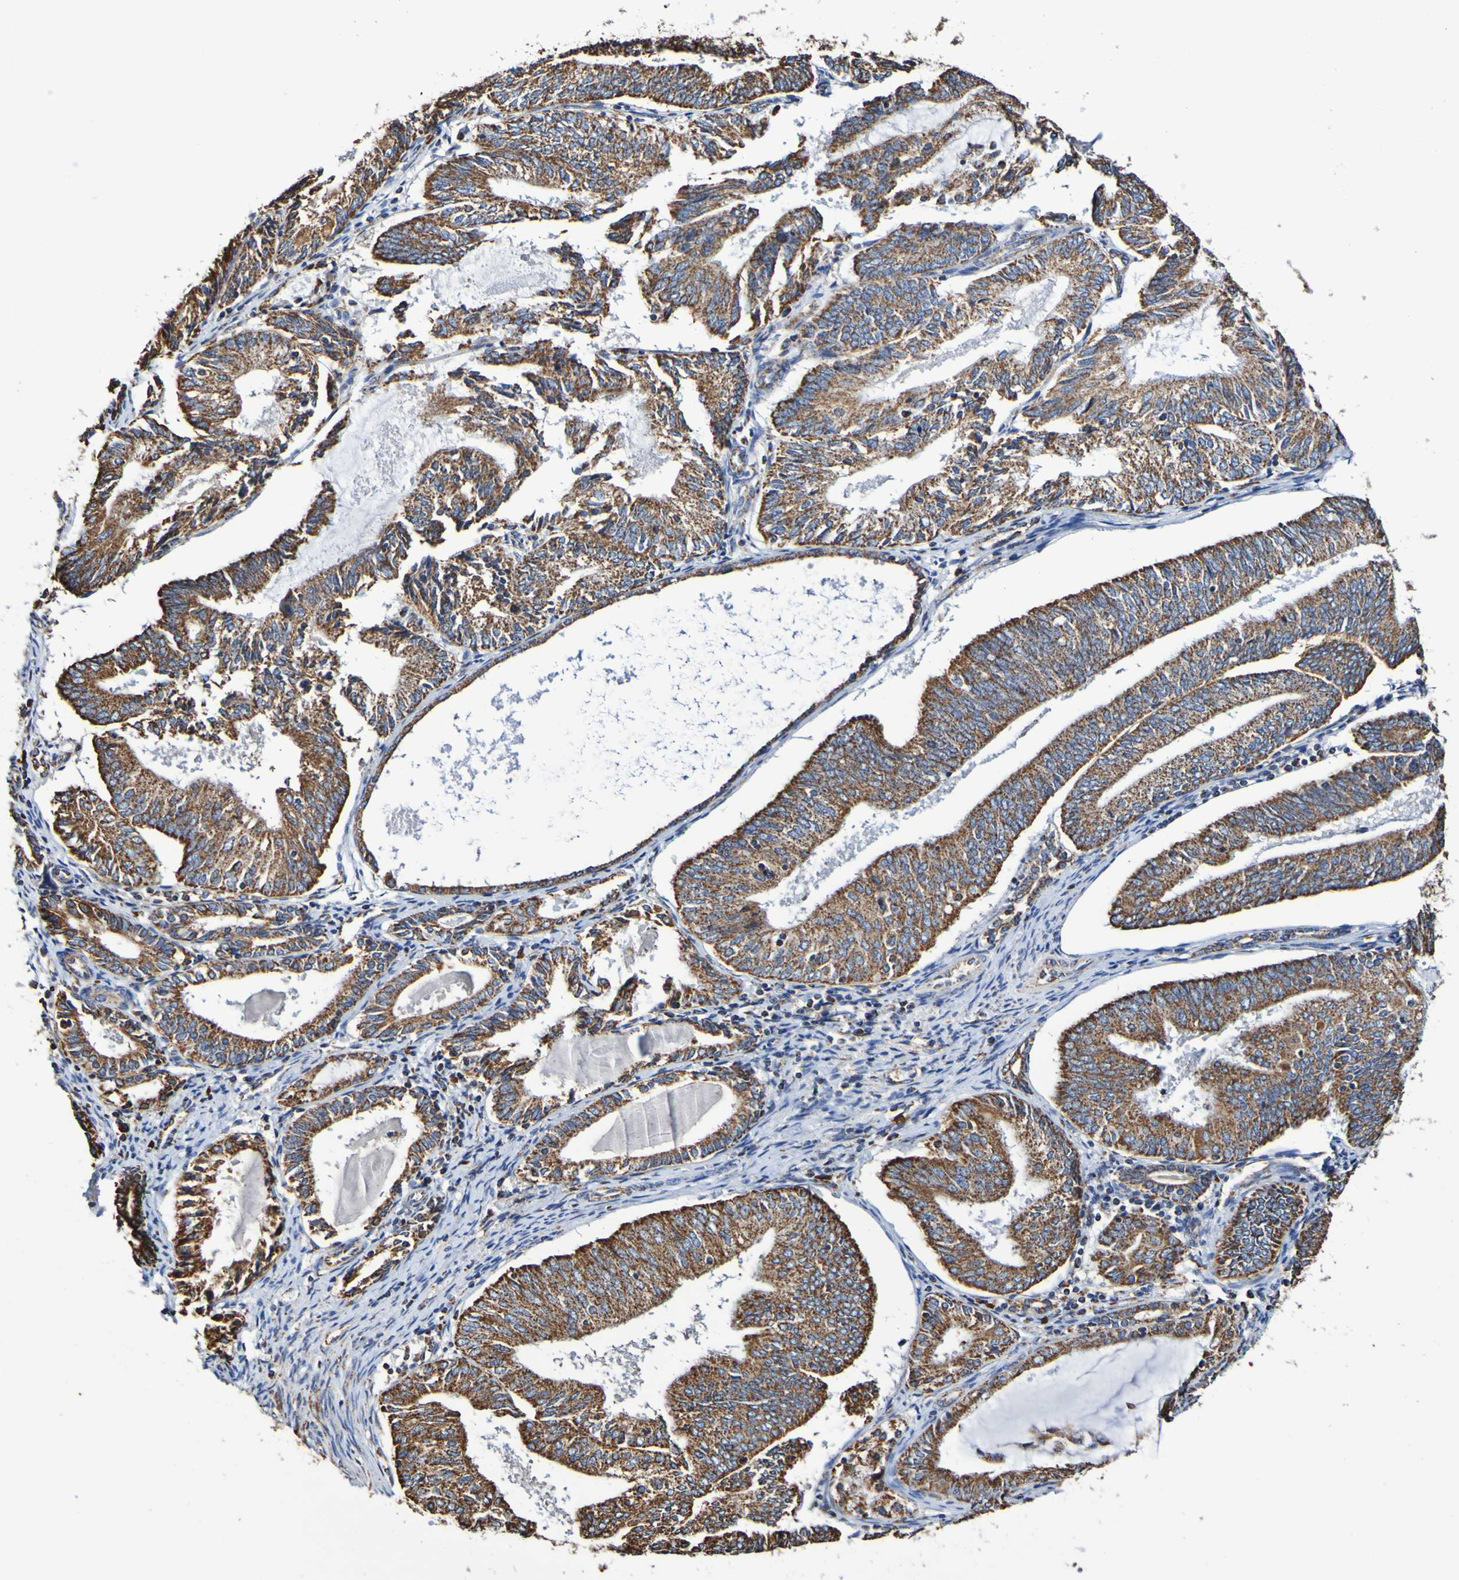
{"staining": {"intensity": "strong", "quantity": ">75%", "location": "cytoplasmic/membranous"}, "tissue": "endometrial cancer", "cell_type": "Tumor cells", "image_type": "cancer", "snomed": [{"axis": "morphology", "description": "Adenocarcinoma, NOS"}, {"axis": "topography", "description": "Endometrium"}], "caption": "Immunohistochemistry (IHC) of human endometrial cancer (adenocarcinoma) displays high levels of strong cytoplasmic/membranous staining in approximately >75% of tumor cells. Immunohistochemistry (IHC) stains the protein of interest in brown and the nuclei are stained blue.", "gene": "IL18R1", "patient": {"sex": "female", "age": 81}}